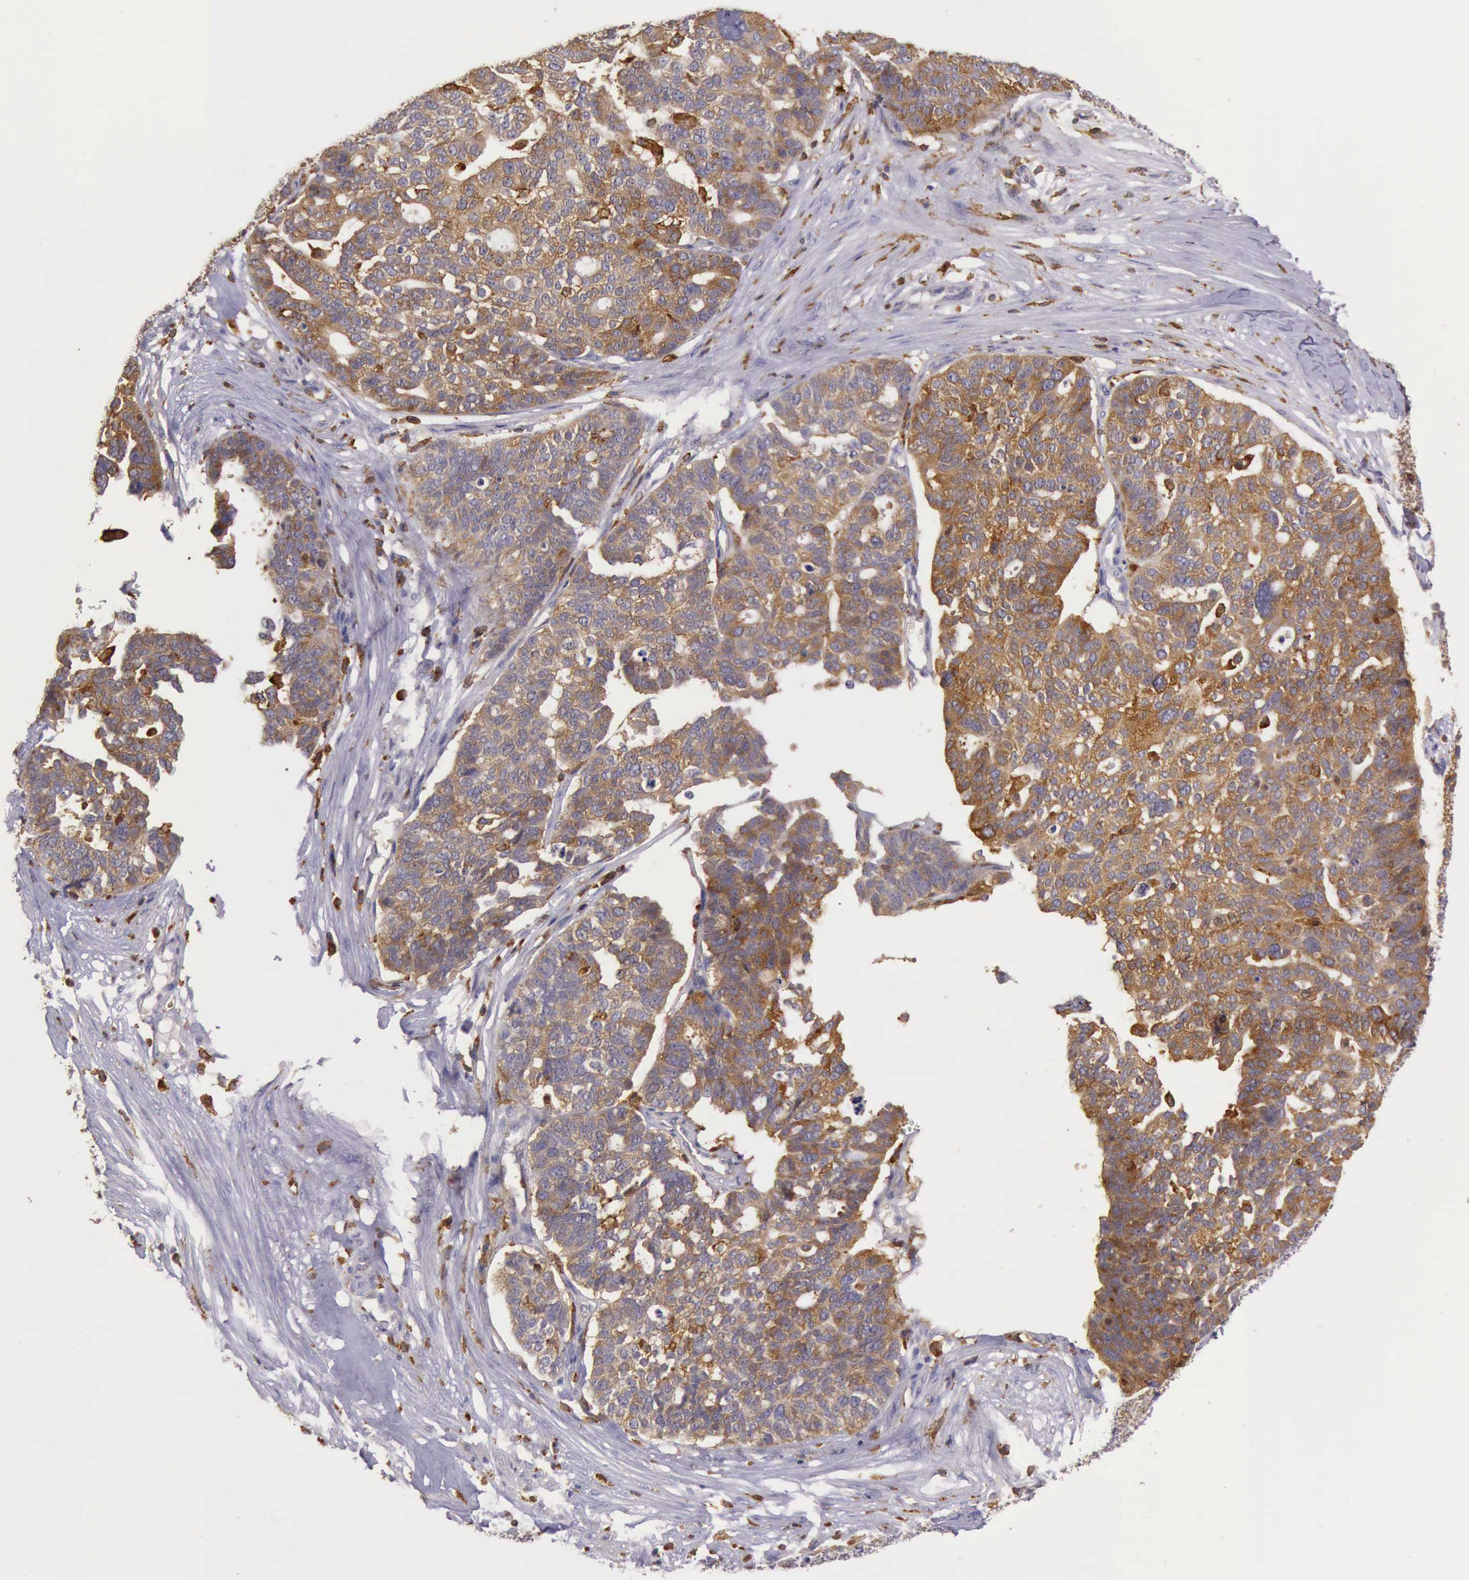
{"staining": {"intensity": "strong", "quantity": ">75%", "location": "cytoplasmic/membranous"}, "tissue": "ovarian cancer", "cell_type": "Tumor cells", "image_type": "cancer", "snomed": [{"axis": "morphology", "description": "Cystadenocarcinoma, serous, NOS"}, {"axis": "topography", "description": "Ovary"}], "caption": "Immunohistochemical staining of human ovarian cancer (serous cystadenocarcinoma) reveals high levels of strong cytoplasmic/membranous staining in approximately >75% of tumor cells. The staining was performed using DAB, with brown indicating positive protein expression. Nuclei are stained blue with hematoxylin.", "gene": "ARHGAP4", "patient": {"sex": "female", "age": 59}}